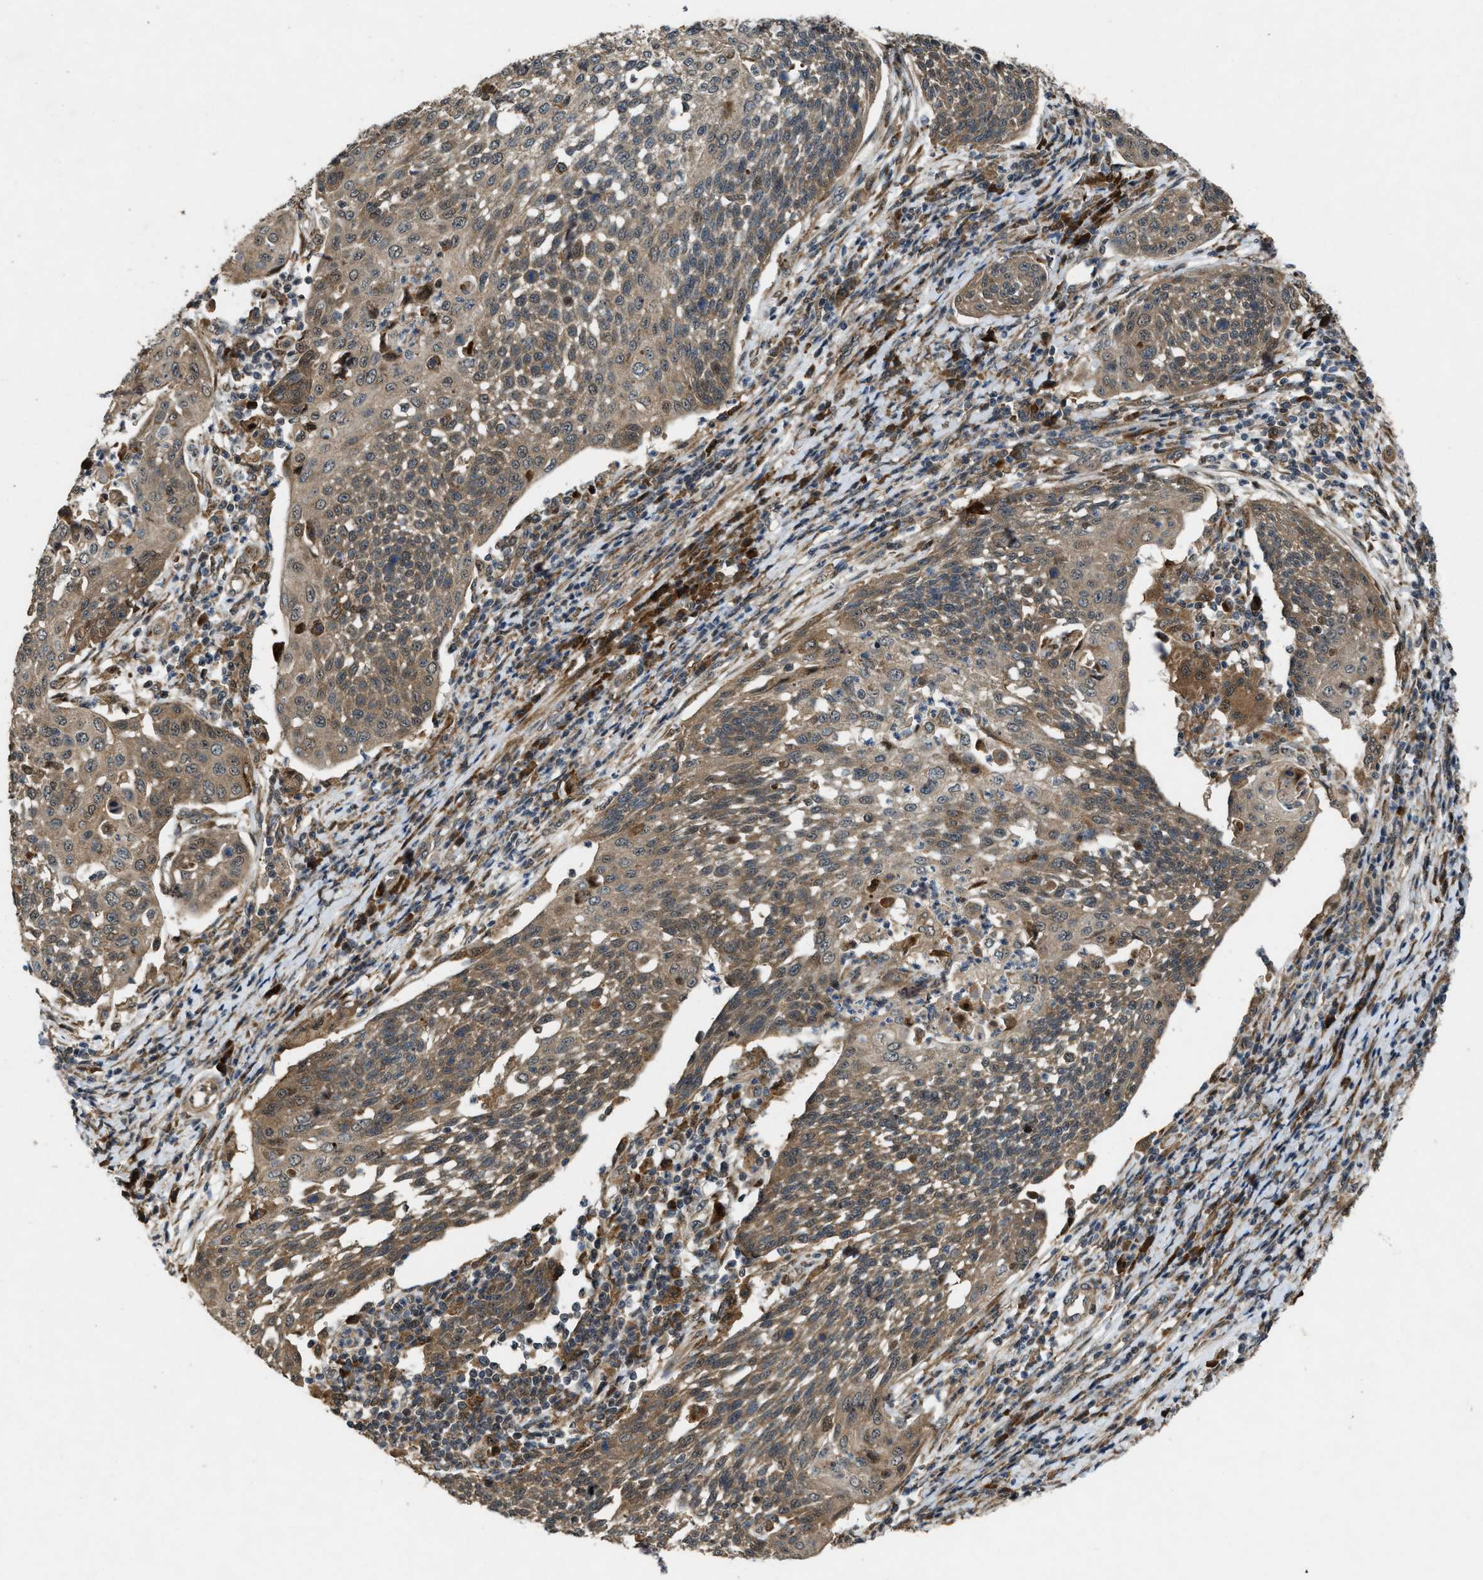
{"staining": {"intensity": "moderate", "quantity": ">75%", "location": "cytoplasmic/membranous"}, "tissue": "cervical cancer", "cell_type": "Tumor cells", "image_type": "cancer", "snomed": [{"axis": "morphology", "description": "Squamous cell carcinoma, NOS"}, {"axis": "topography", "description": "Cervix"}], "caption": "Cervical cancer stained with DAB immunohistochemistry (IHC) exhibits medium levels of moderate cytoplasmic/membranous staining in approximately >75% of tumor cells.", "gene": "LRRC72", "patient": {"sex": "female", "age": 34}}